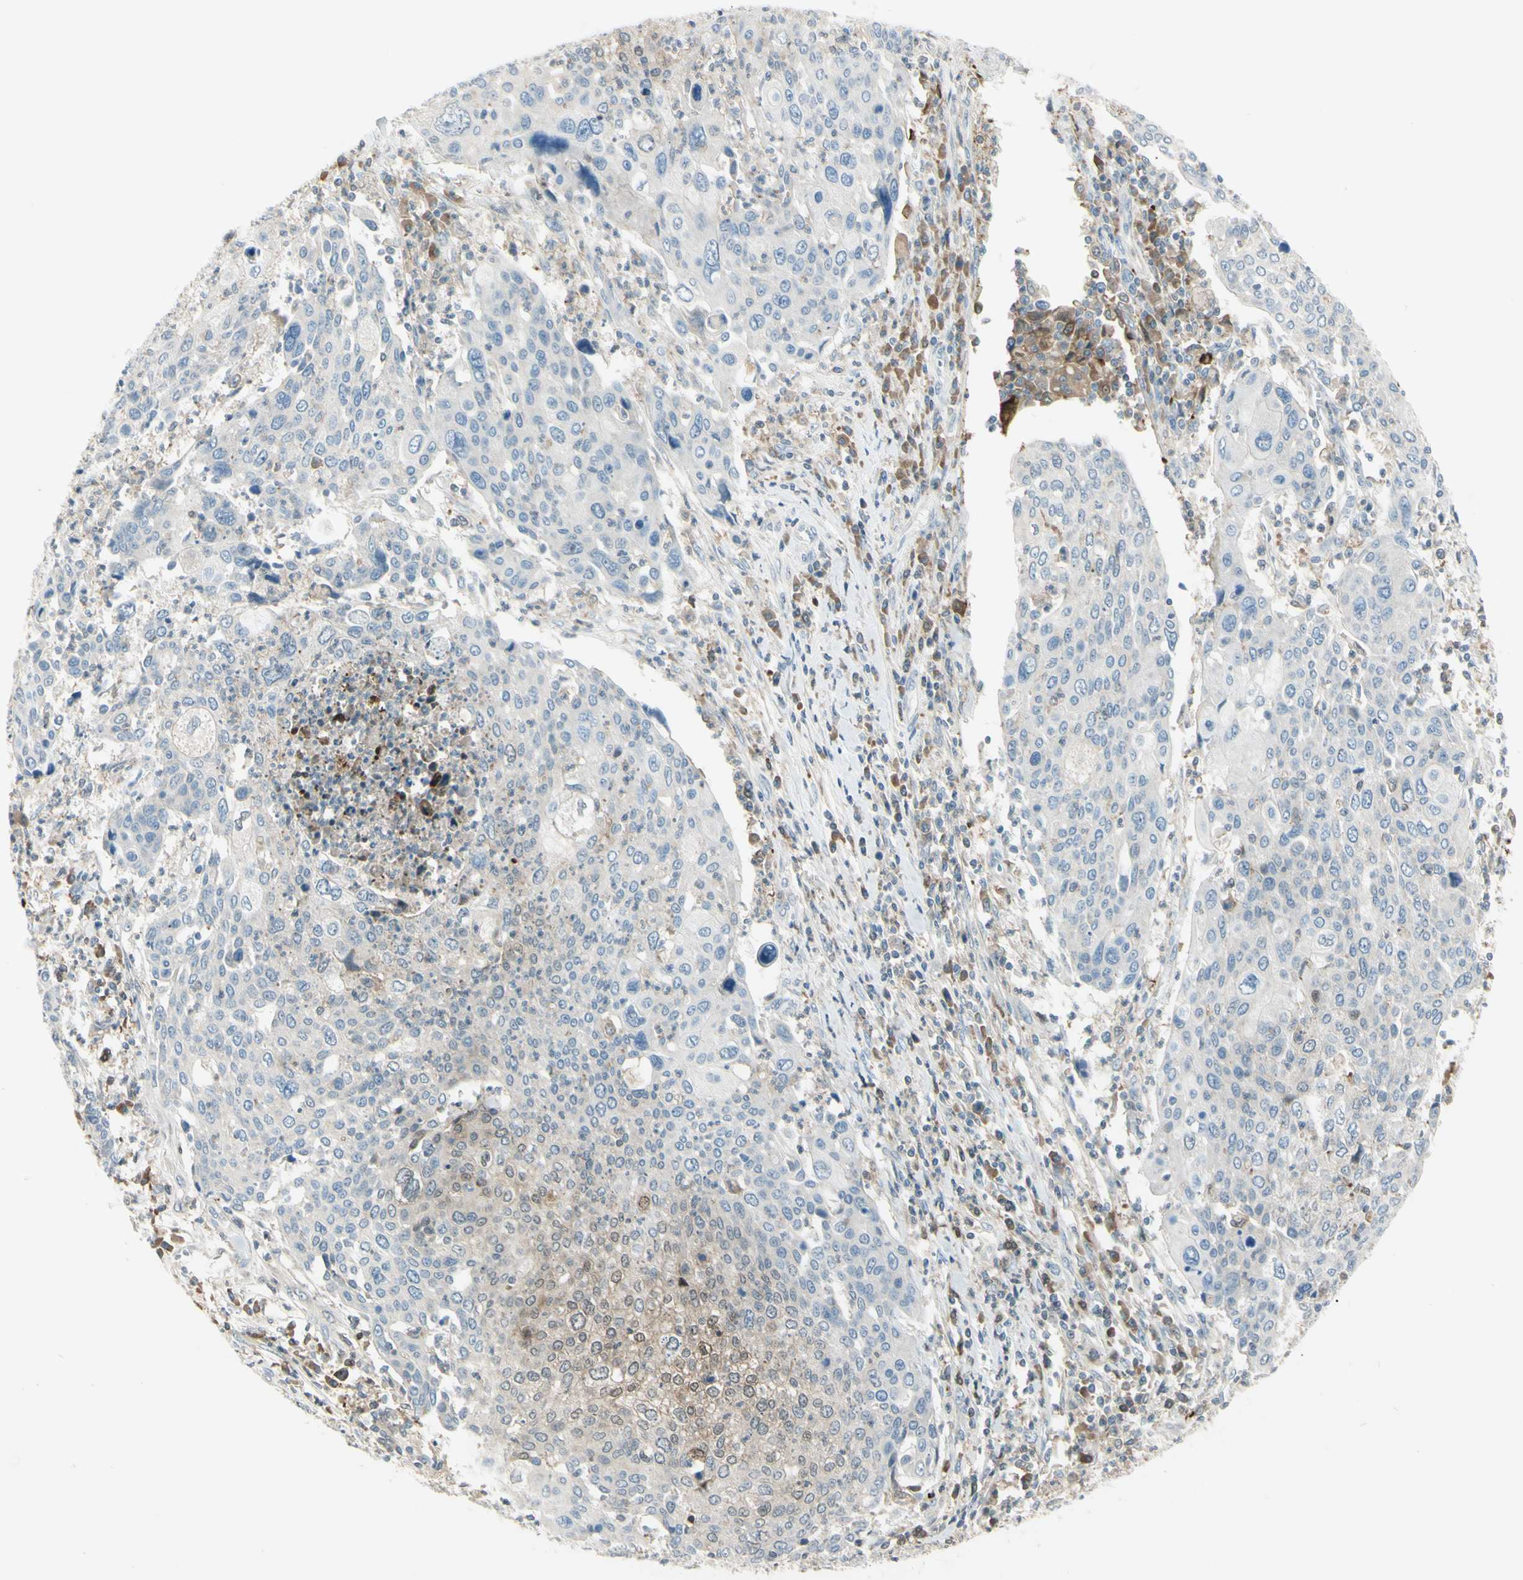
{"staining": {"intensity": "negative", "quantity": "none", "location": "none"}, "tissue": "cervical cancer", "cell_type": "Tumor cells", "image_type": "cancer", "snomed": [{"axis": "morphology", "description": "Squamous cell carcinoma, NOS"}, {"axis": "topography", "description": "Cervix"}], "caption": "Immunohistochemistry of human squamous cell carcinoma (cervical) exhibits no expression in tumor cells.", "gene": "C1orf159", "patient": {"sex": "female", "age": 40}}